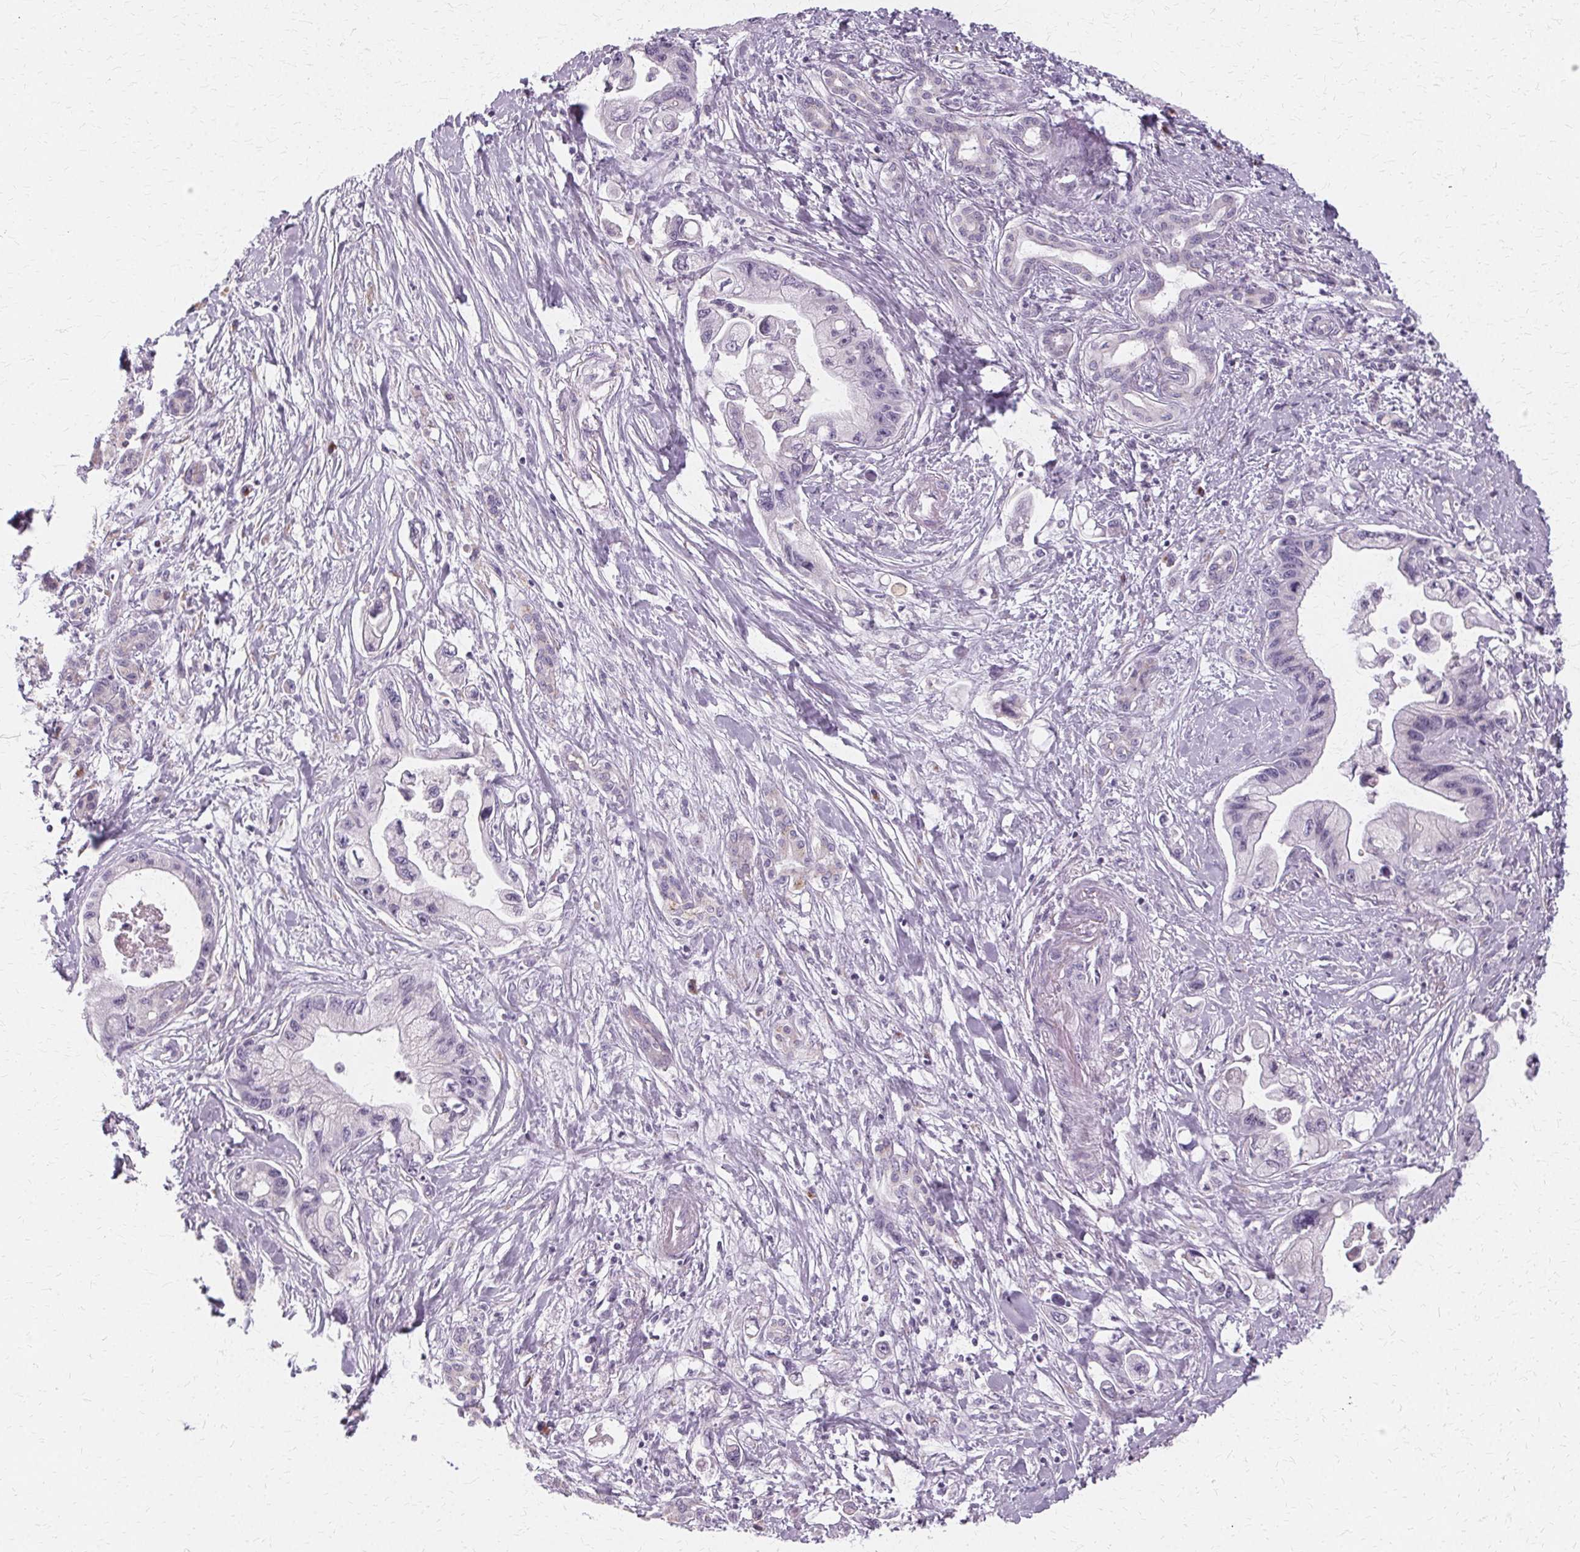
{"staining": {"intensity": "negative", "quantity": "none", "location": "none"}, "tissue": "pancreatic cancer", "cell_type": "Tumor cells", "image_type": "cancer", "snomed": [{"axis": "morphology", "description": "Adenocarcinoma, NOS"}, {"axis": "topography", "description": "Pancreas"}], "caption": "A high-resolution micrograph shows immunohistochemistry staining of adenocarcinoma (pancreatic), which shows no significant staining in tumor cells. (Stains: DAB (3,3'-diaminobenzidine) immunohistochemistry with hematoxylin counter stain, Microscopy: brightfield microscopy at high magnification).", "gene": "FCRL3", "patient": {"sex": "male", "age": 61}}